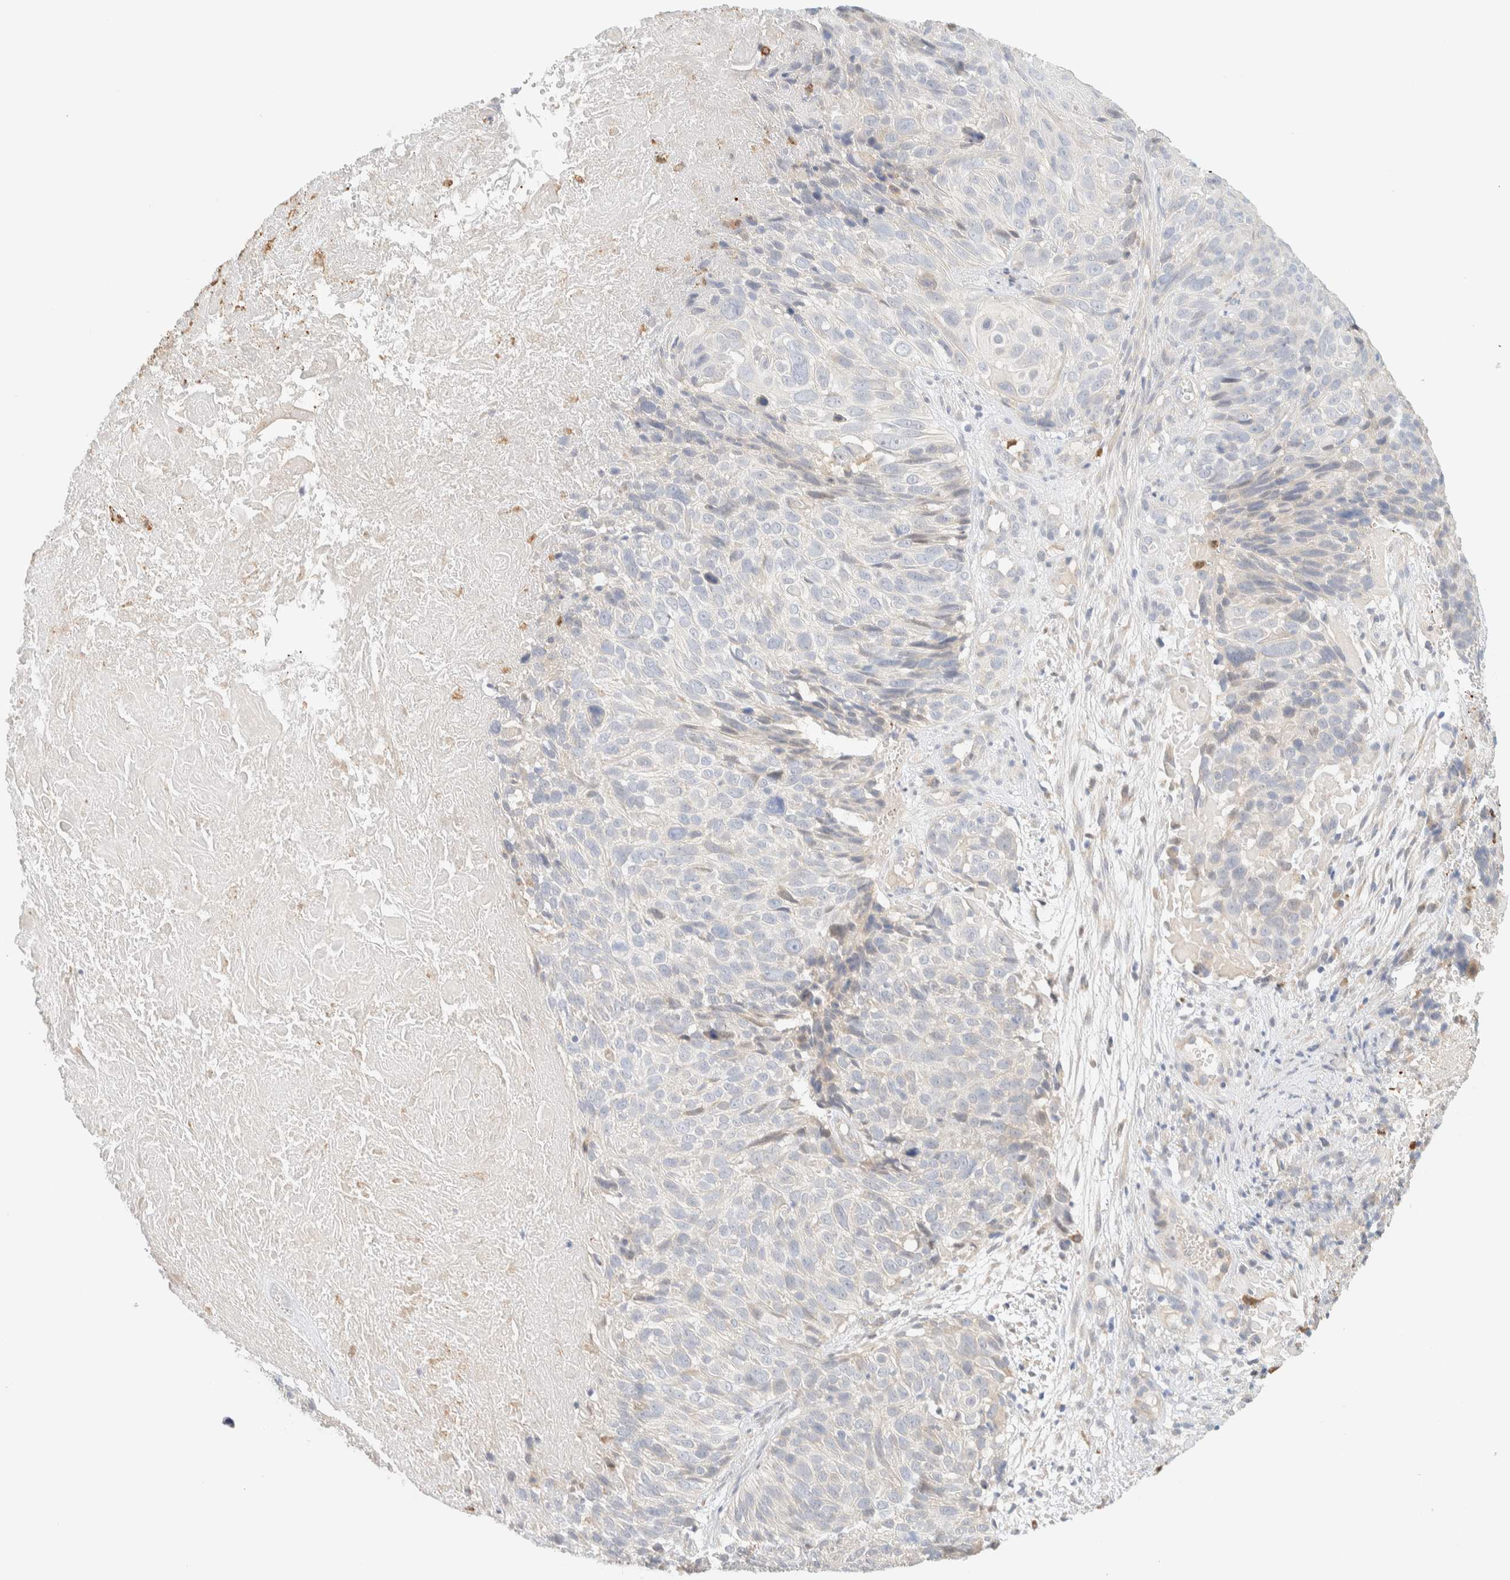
{"staining": {"intensity": "negative", "quantity": "none", "location": "none"}, "tissue": "cervical cancer", "cell_type": "Tumor cells", "image_type": "cancer", "snomed": [{"axis": "morphology", "description": "Squamous cell carcinoma, NOS"}, {"axis": "topography", "description": "Cervix"}], "caption": "High magnification brightfield microscopy of cervical cancer (squamous cell carcinoma) stained with DAB (brown) and counterstained with hematoxylin (blue): tumor cells show no significant expression. (DAB immunohistochemistry with hematoxylin counter stain).", "gene": "TTC3", "patient": {"sex": "female", "age": 74}}